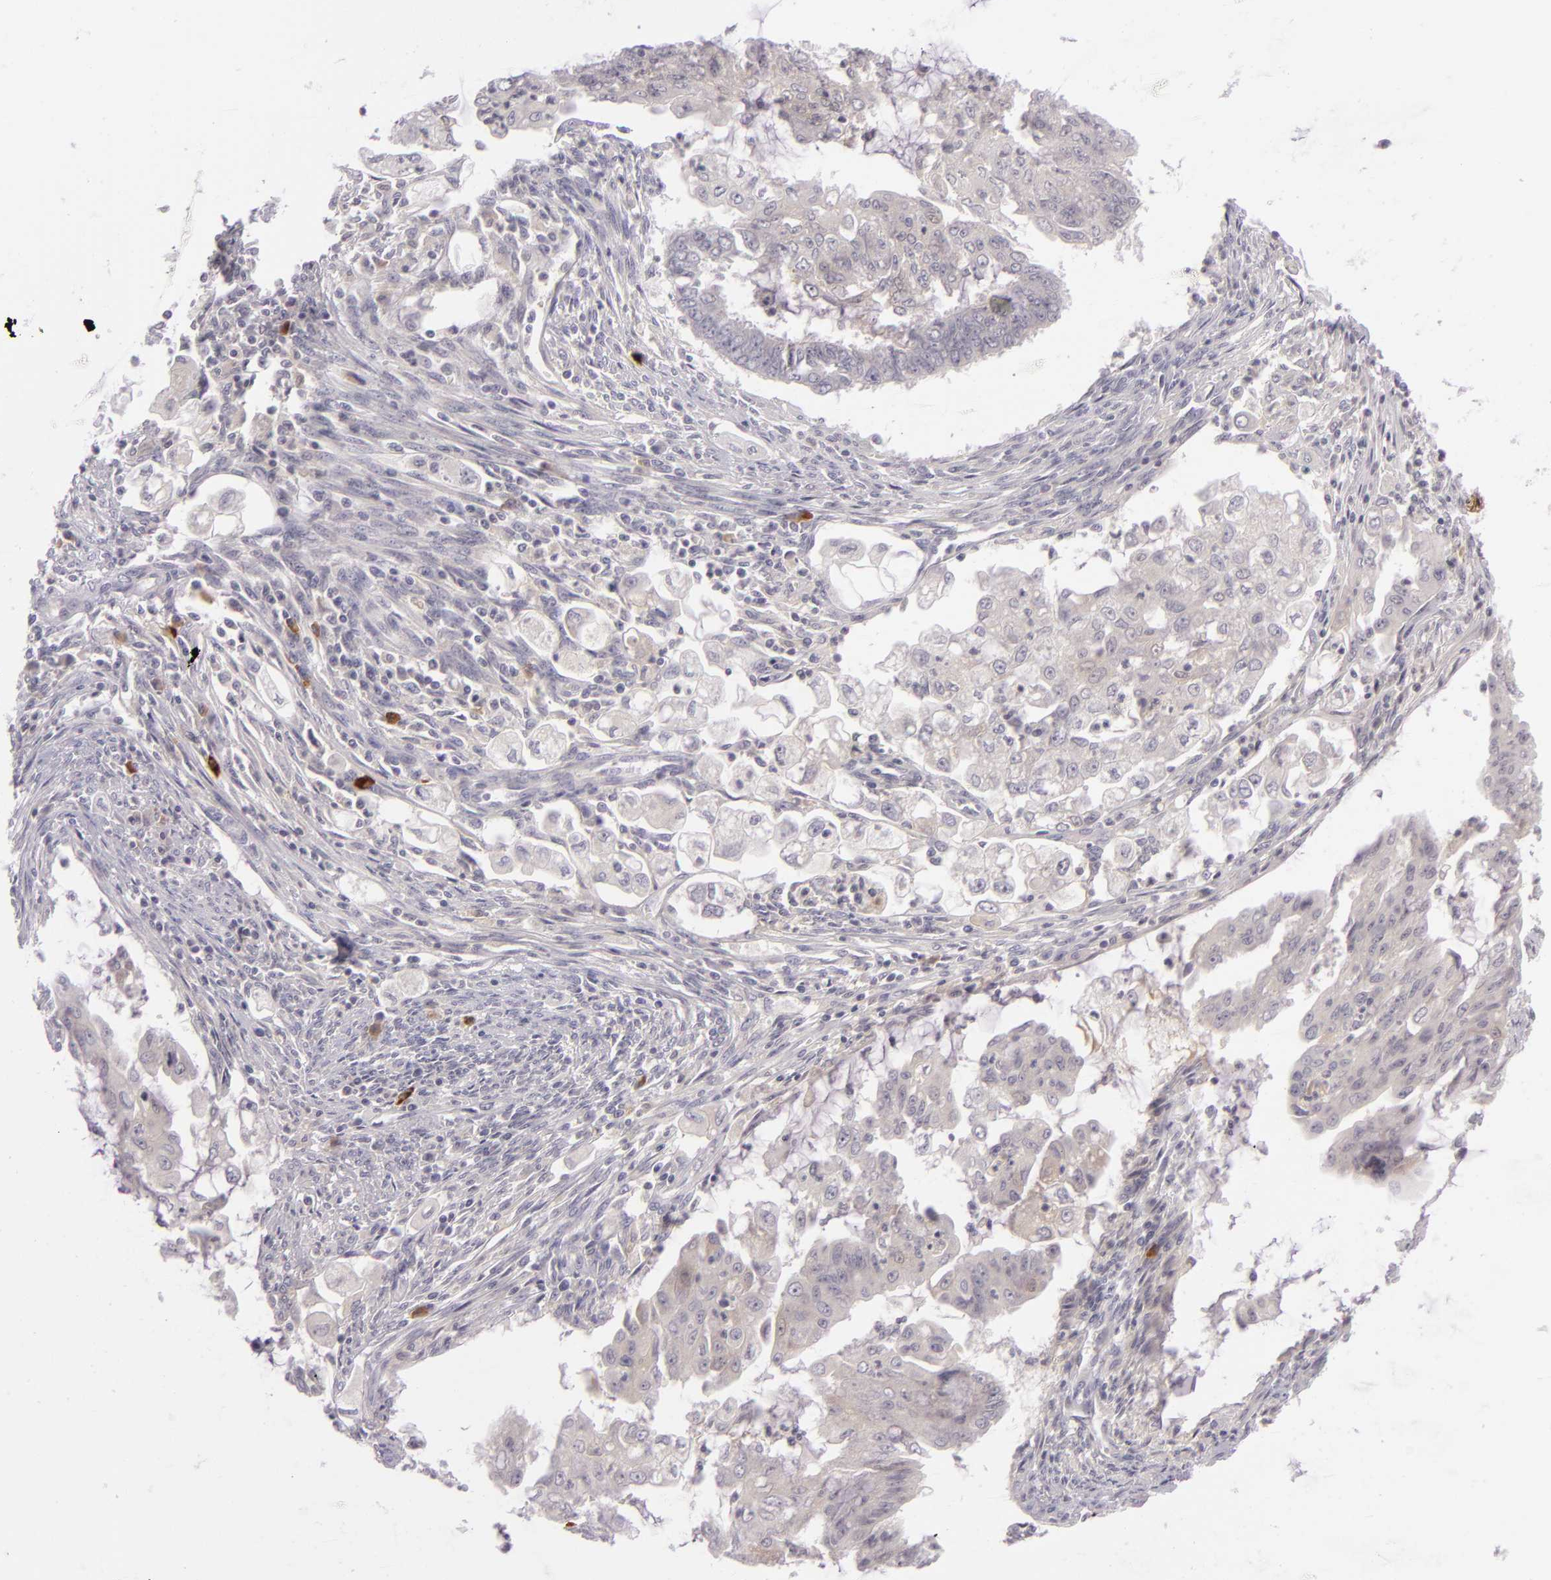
{"staining": {"intensity": "weak", "quantity": ">75%", "location": "cytoplasmic/membranous"}, "tissue": "endometrial cancer", "cell_type": "Tumor cells", "image_type": "cancer", "snomed": [{"axis": "morphology", "description": "Adenocarcinoma, NOS"}, {"axis": "topography", "description": "Endometrium"}], "caption": "Immunohistochemical staining of endometrial cancer (adenocarcinoma) displays low levels of weak cytoplasmic/membranous protein positivity in about >75% of tumor cells.", "gene": "DAG1", "patient": {"sex": "female", "age": 75}}